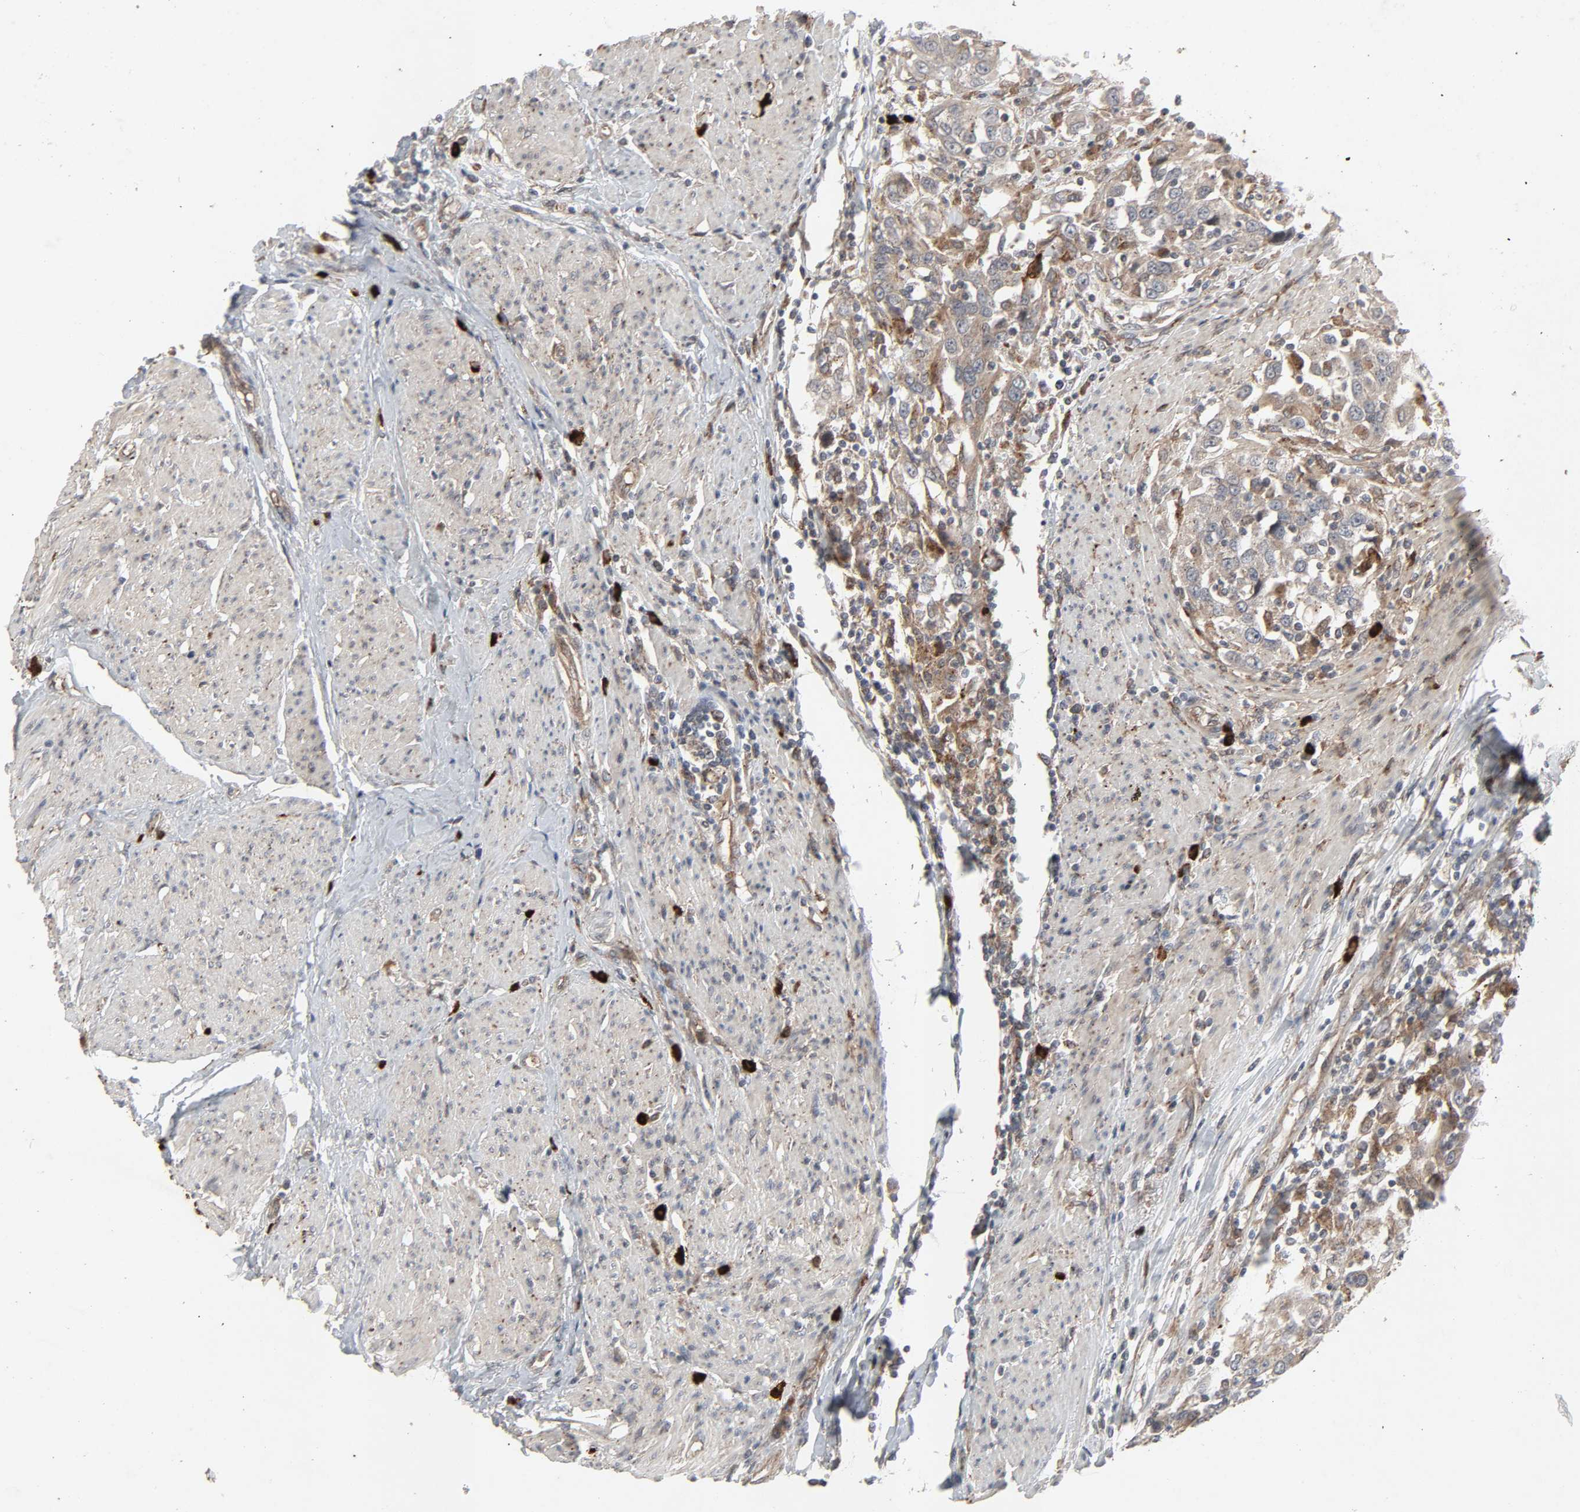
{"staining": {"intensity": "weak", "quantity": ">75%", "location": "cytoplasmic/membranous"}, "tissue": "urothelial cancer", "cell_type": "Tumor cells", "image_type": "cancer", "snomed": [{"axis": "morphology", "description": "Urothelial carcinoma, High grade"}, {"axis": "topography", "description": "Urinary bladder"}], "caption": "Immunohistochemical staining of urothelial cancer reveals low levels of weak cytoplasmic/membranous protein staining in approximately >75% of tumor cells.", "gene": "ADCY4", "patient": {"sex": "female", "age": 80}}